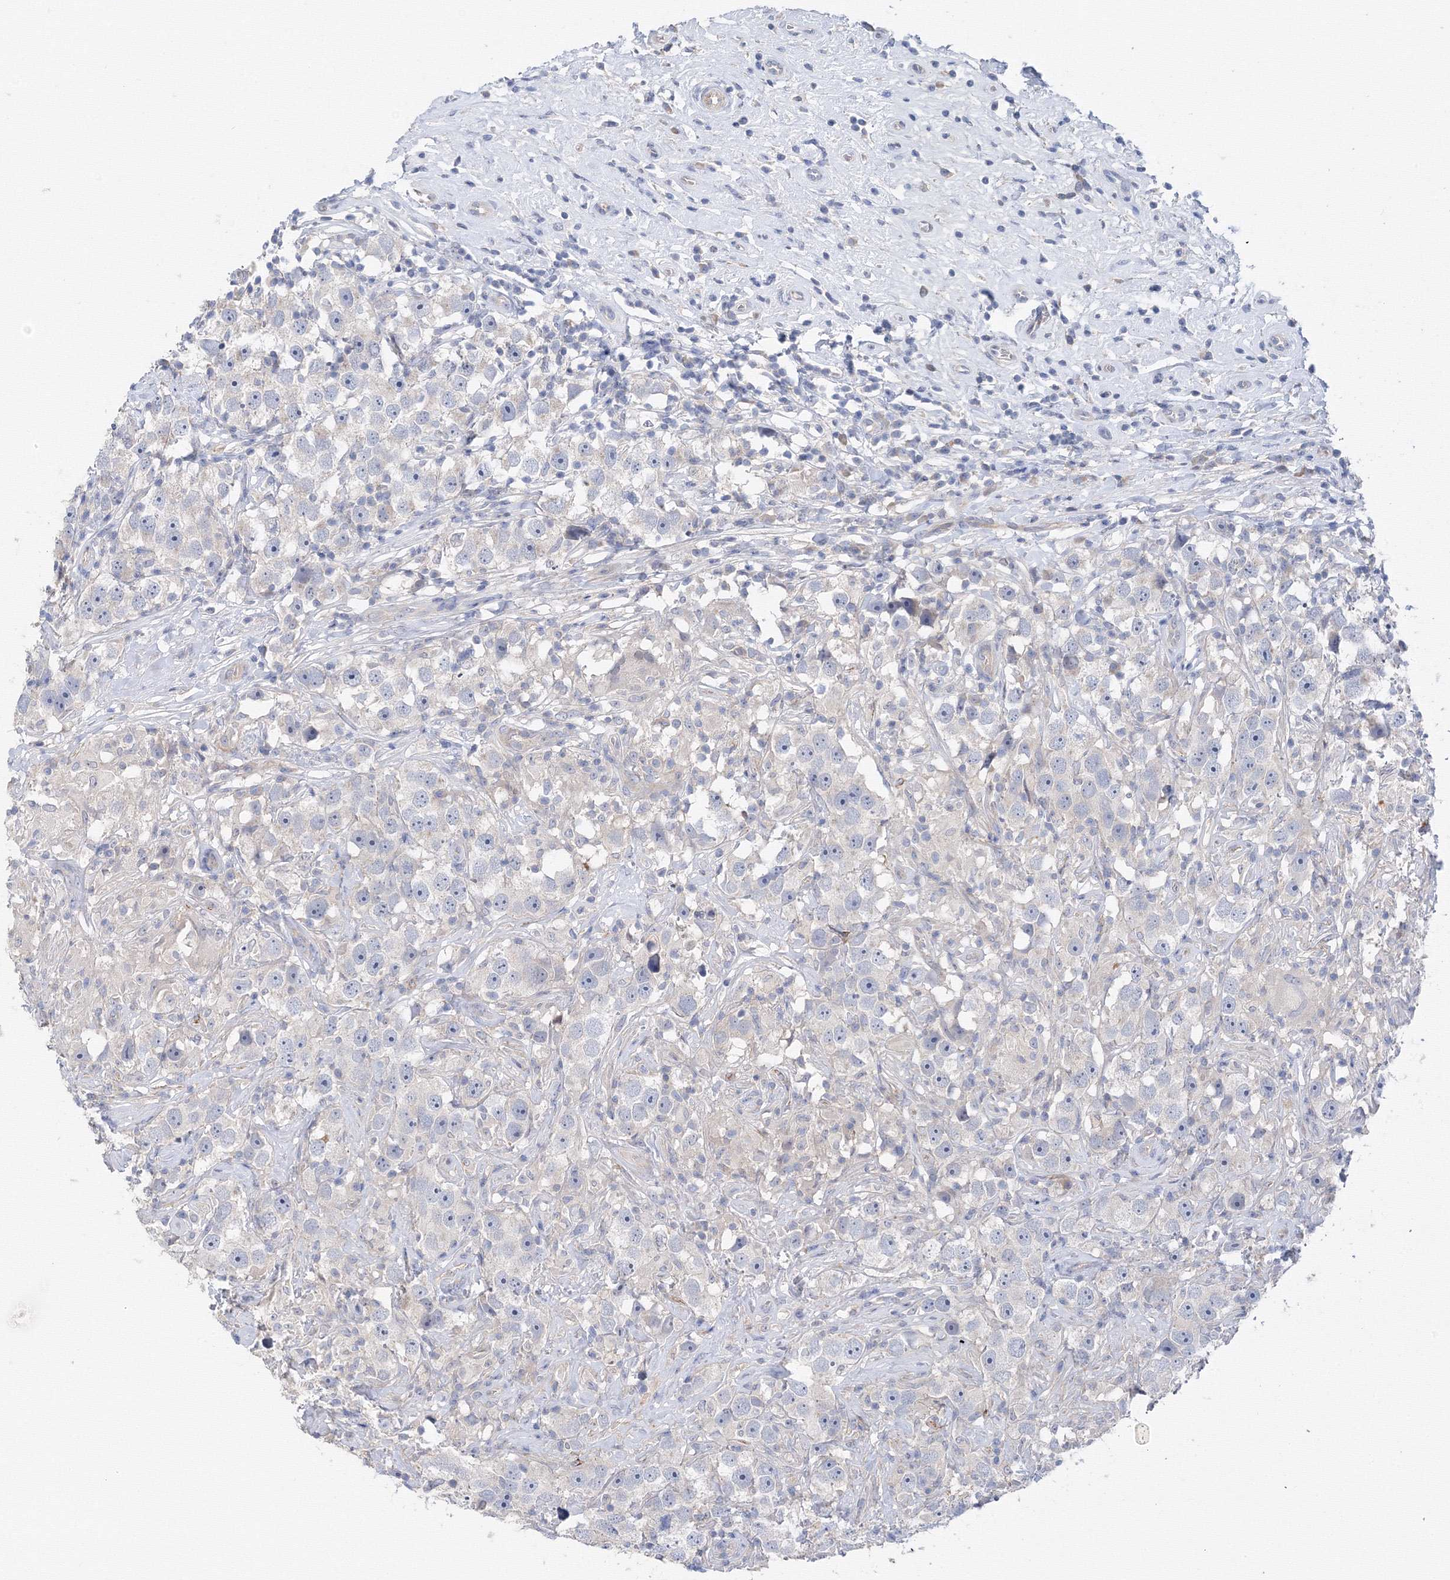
{"staining": {"intensity": "negative", "quantity": "none", "location": "none"}, "tissue": "testis cancer", "cell_type": "Tumor cells", "image_type": "cancer", "snomed": [{"axis": "morphology", "description": "Seminoma, NOS"}, {"axis": "topography", "description": "Testis"}], "caption": "An immunohistochemistry histopathology image of testis cancer (seminoma) is shown. There is no staining in tumor cells of testis cancer (seminoma). The staining was performed using DAB to visualize the protein expression in brown, while the nuclei were stained in blue with hematoxylin (Magnification: 20x).", "gene": "DIS3L2", "patient": {"sex": "male", "age": 49}}